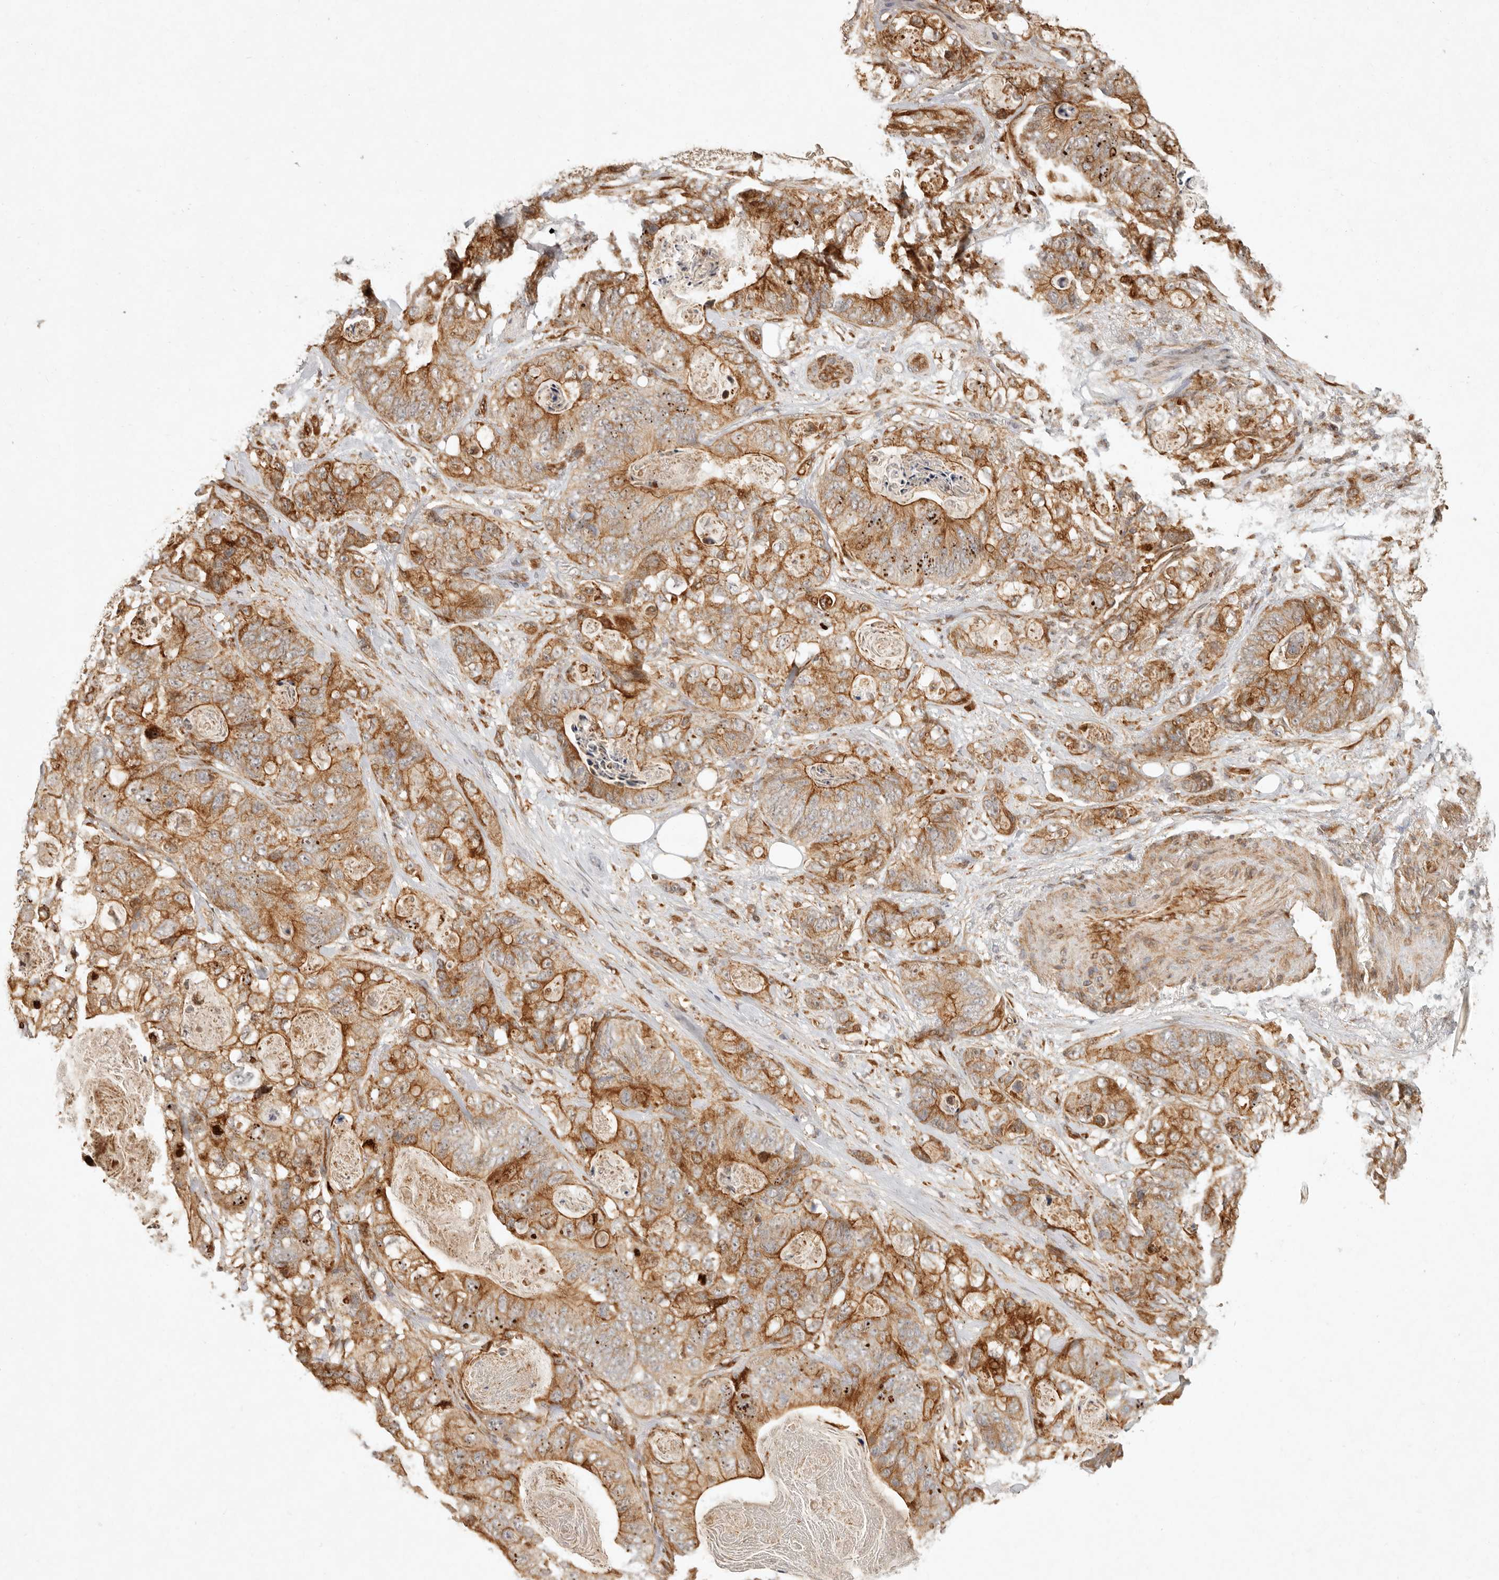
{"staining": {"intensity": "moderate", "quantity": ">75%", "location": "cytoplasmic/membranous"}, "tissue": "stomach cancer", "cell_type": "Tumor cells", "image_type": "cancer", "snomed": [{"axis": "morphology", "description": "Normal tissue, NOS"}, {"axis": "morphology", "description": "Adenocarcinoma, NOS"}, {"axis": "topography", "description": "Stomach"}], "caption": "Human stomach cancer stained with a brown dye exhibits moderate cytoplasmic/membranous positive expression in about >75% of tumor cells.", "gene": "KLHL38", "patient": {"sex": "female", "age": 89}}